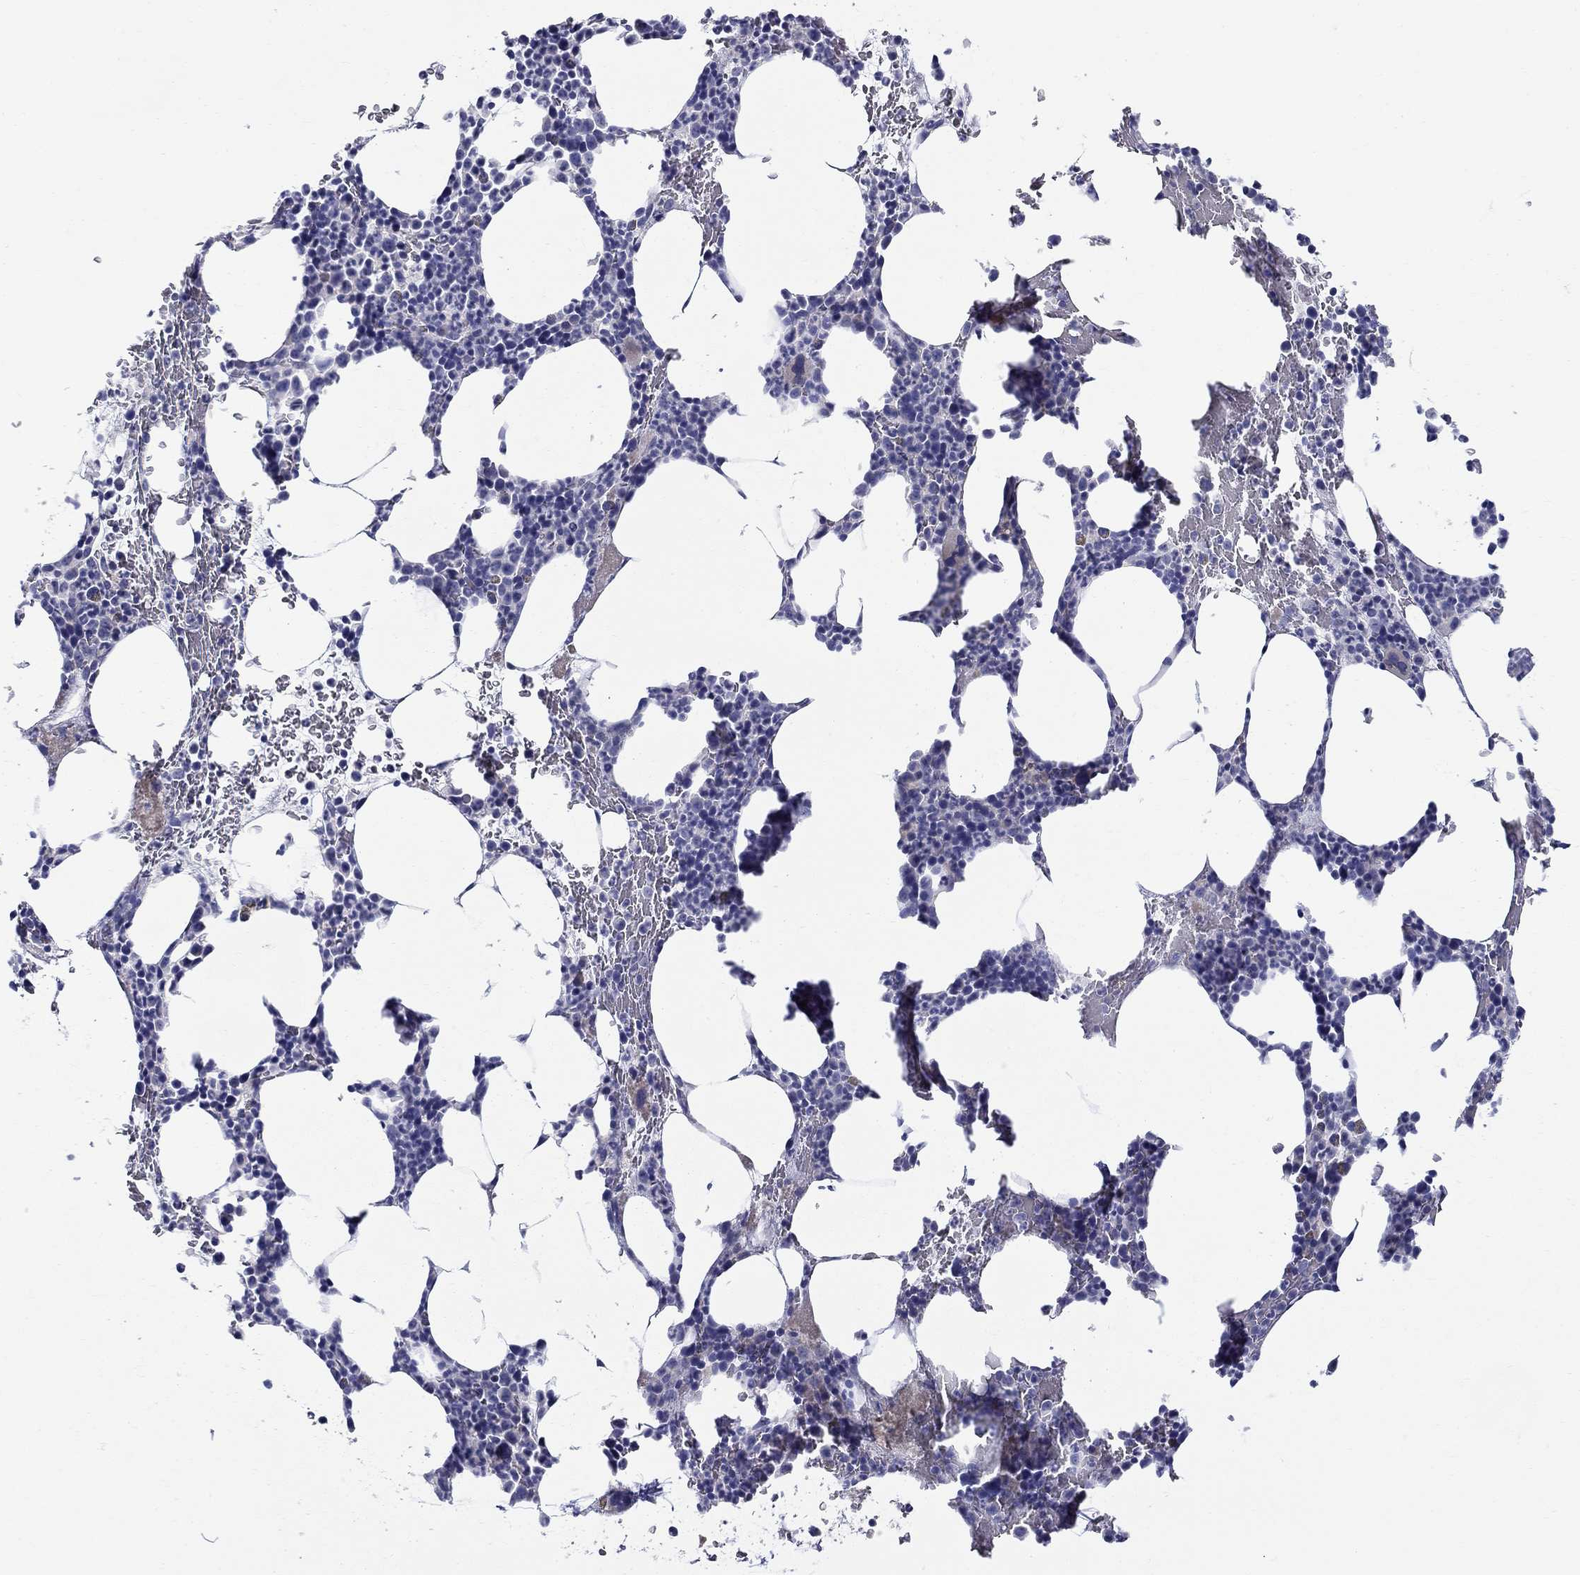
{"staining": {"intensity": "negative", "quantity": "none", "location": "none"}, "tissue": "bone marrow", "cell_type": "Hematopoietic cells", "image_type": "normal", "snomed": [{"axis": "morphology", "description": "Normal tissue, NOS"}, {"axis": "topography", "description": "Bone marrow"}], "caption": "The IHC histopathology image has no significant positivity in hematopoietic cells of bone marrow.", "gene": "QRFPR", "patient": {"sex": "male", "age": 83}}